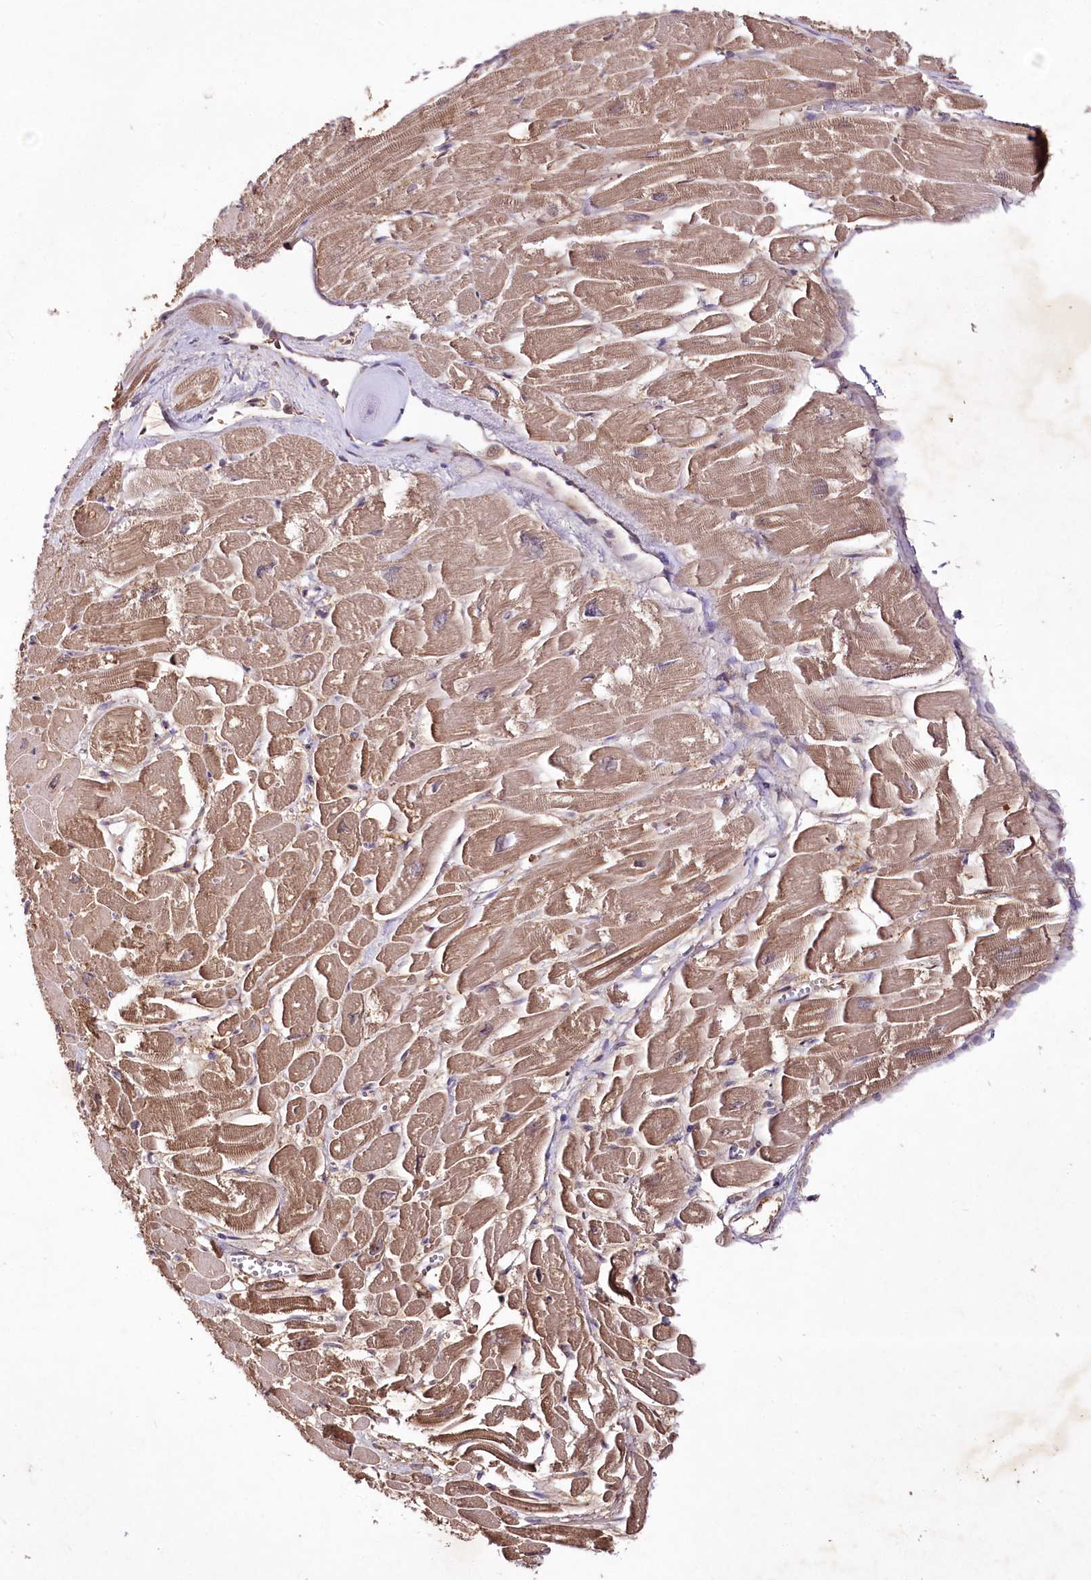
{"staining": {"intensity": "moderate", "quantity": ">75%", "location": "cytoplasmic/membranous"}, "tissue": "heart muscle", "cell_type": "Cardiomyocytes", "image_type": "normal", "snomed": [{"axis": "morphology", "description": "Normal tissue, NOS"}, {"axis": "topography", "description": "Heart"}], "caption": "Approximately >75% of cardiomyocytes in unremarkable heart muscle reveal moderate cytoplasmic/membranous protein positivity as visualized by brown immunohistochemical staining.", "gene": "DMP1", "patient": {"sex": "male", "age": 54}}